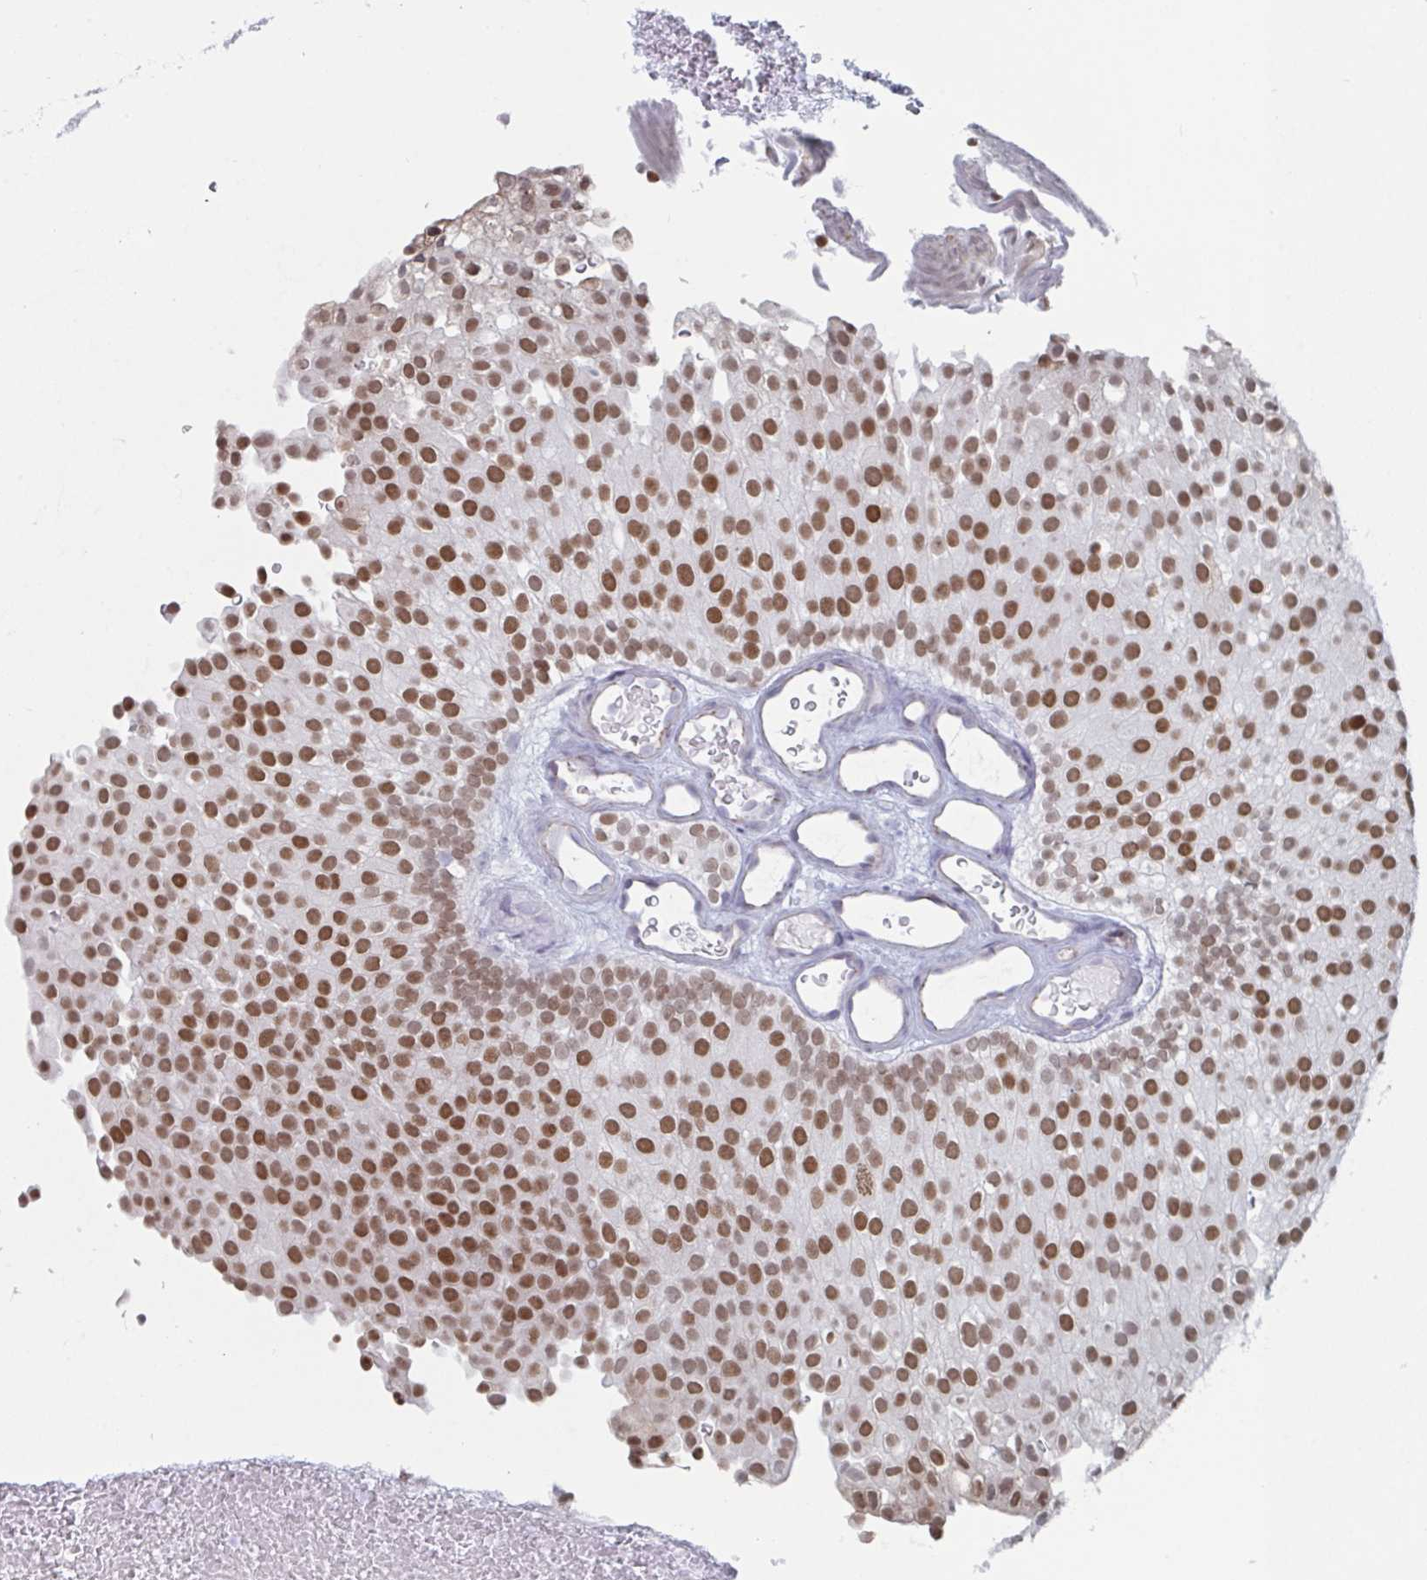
{"staining": {"intensity": "moderate", "quantity": ">75%", "location": "nuclear"}, "tissue": "urothelial cancer", "cell_type": "Tumor cells", "image_type": "cancer", "snomed": [{"axis": "morphology", "description": "Urothelial carcinoma, Low grade"}, {"axis": "topography", "description": "Urinary bladder"}], "caption": "Approximately >75% of tumor cells in urothelial cancer exhibit moderate nuclear protein staining as visualized by brown immunohistochemical staining.", "gene": "FOXA1", "patient": {"sex": "male", "age": 78}}